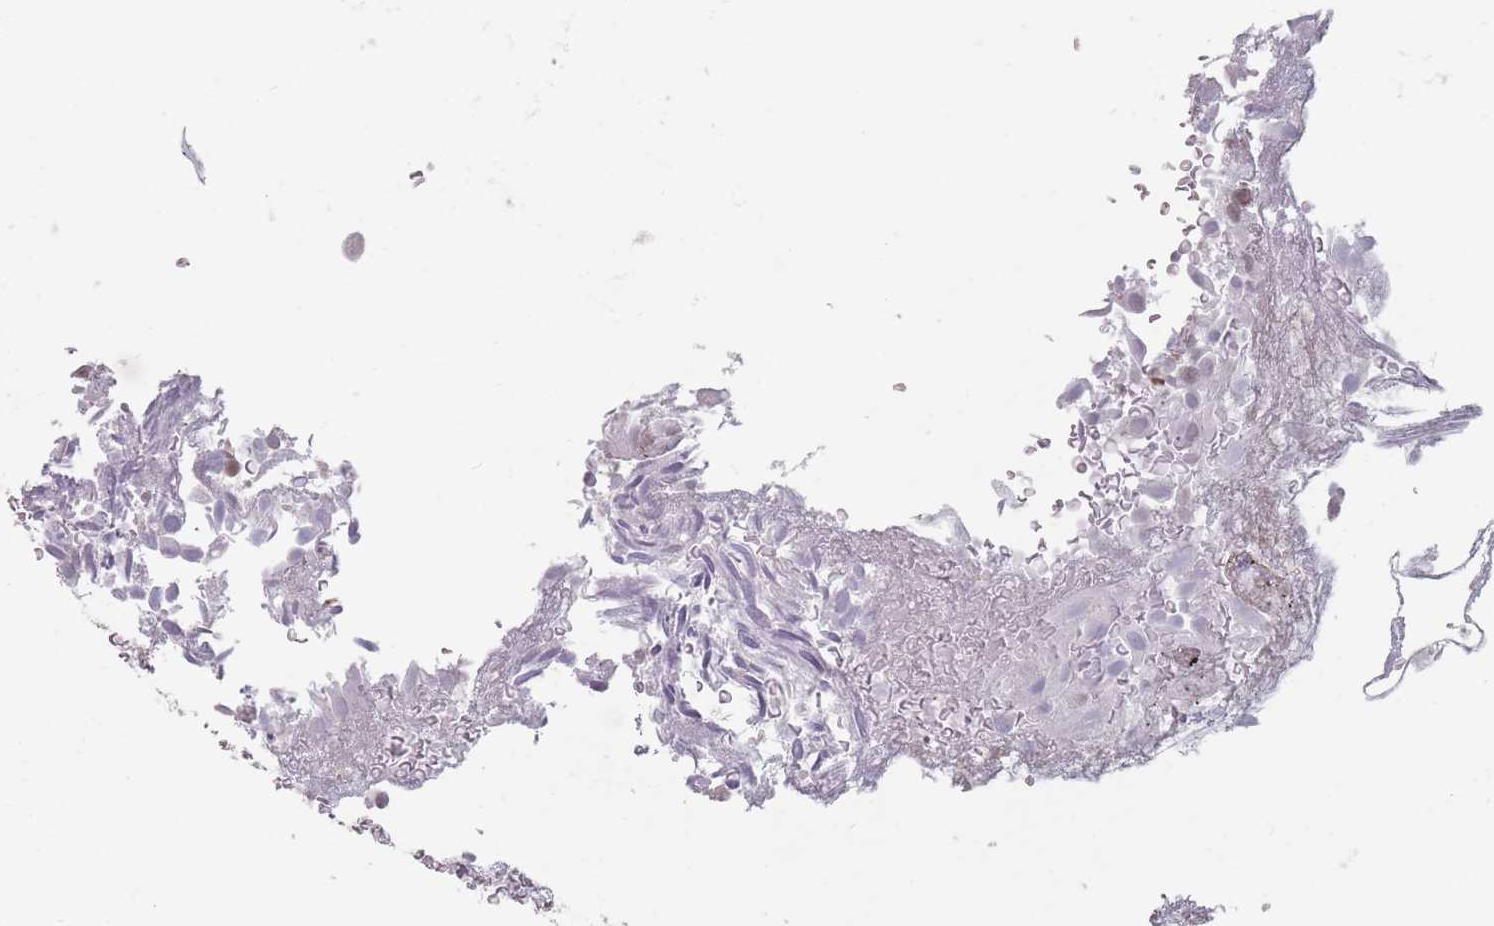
{"staining": {"intensity": "moderate", "quantity": "25%-75%", "location": "nuclear"}, "tissue": "urothelial cancer", "cell_type": "Tumor cells", "image_type": "cancer", "snomed": [{"axis": "morphology", "description": "Urothelial carcinoma, Low grade"}, {"axis": "topography", "description": "Urinary bladder"}], "caption": "DAB immunohistochemical staining of human urothelial carcinoma (low-grade) reveals moderate nuclear protein positivity in approximately 25%-75% of tumor cells. (DAB (3,3'-diaminobenzidine) IHC with brightfield microscopy, high magnification).", "gene": "SH3BGRL2", "patient": {"sex": "male", "age": 78}}